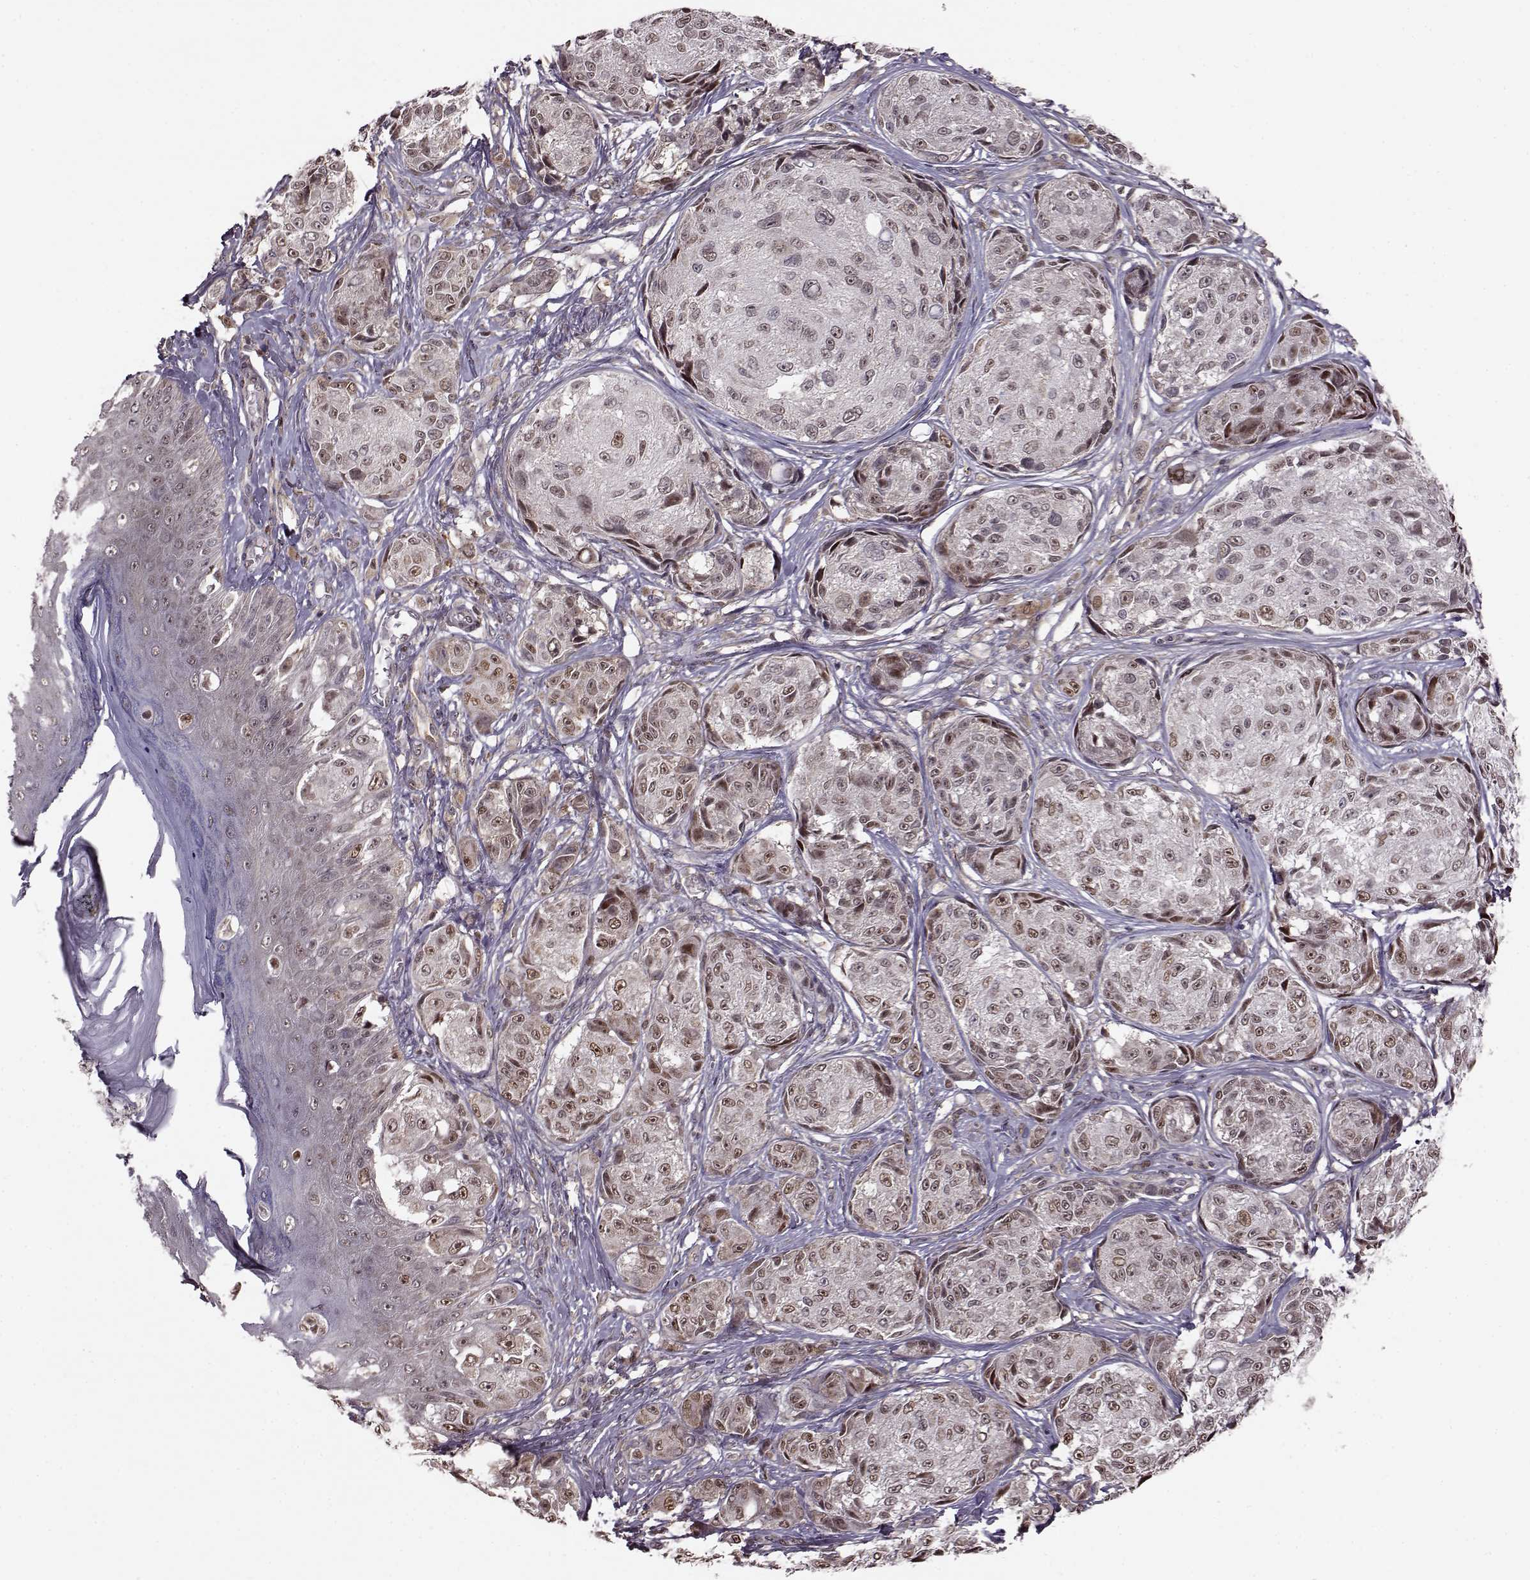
{"staining": {"intensity": "moderate", "quantity": "25%-75%", "location": "nuclear"}, "tissue": "melanoma", "cell_type": "Tumor cells", "image_type": "cancer", "snomed": [{"axis": "morphology", "description": "Malignant melanoma, NOS"}, {"axis": "topography", "description": "Skin"}], "caption": "The micrograph shows a brown stain indicating the presence of a protein in the nuclear of tumor cells in melanoma. (DAB (3,3'-diaminobenzidine) IHC with brightfield microscopy, high magnification).", "gene": "KLF6", "patient": {"sex": "male", "age": 61}}